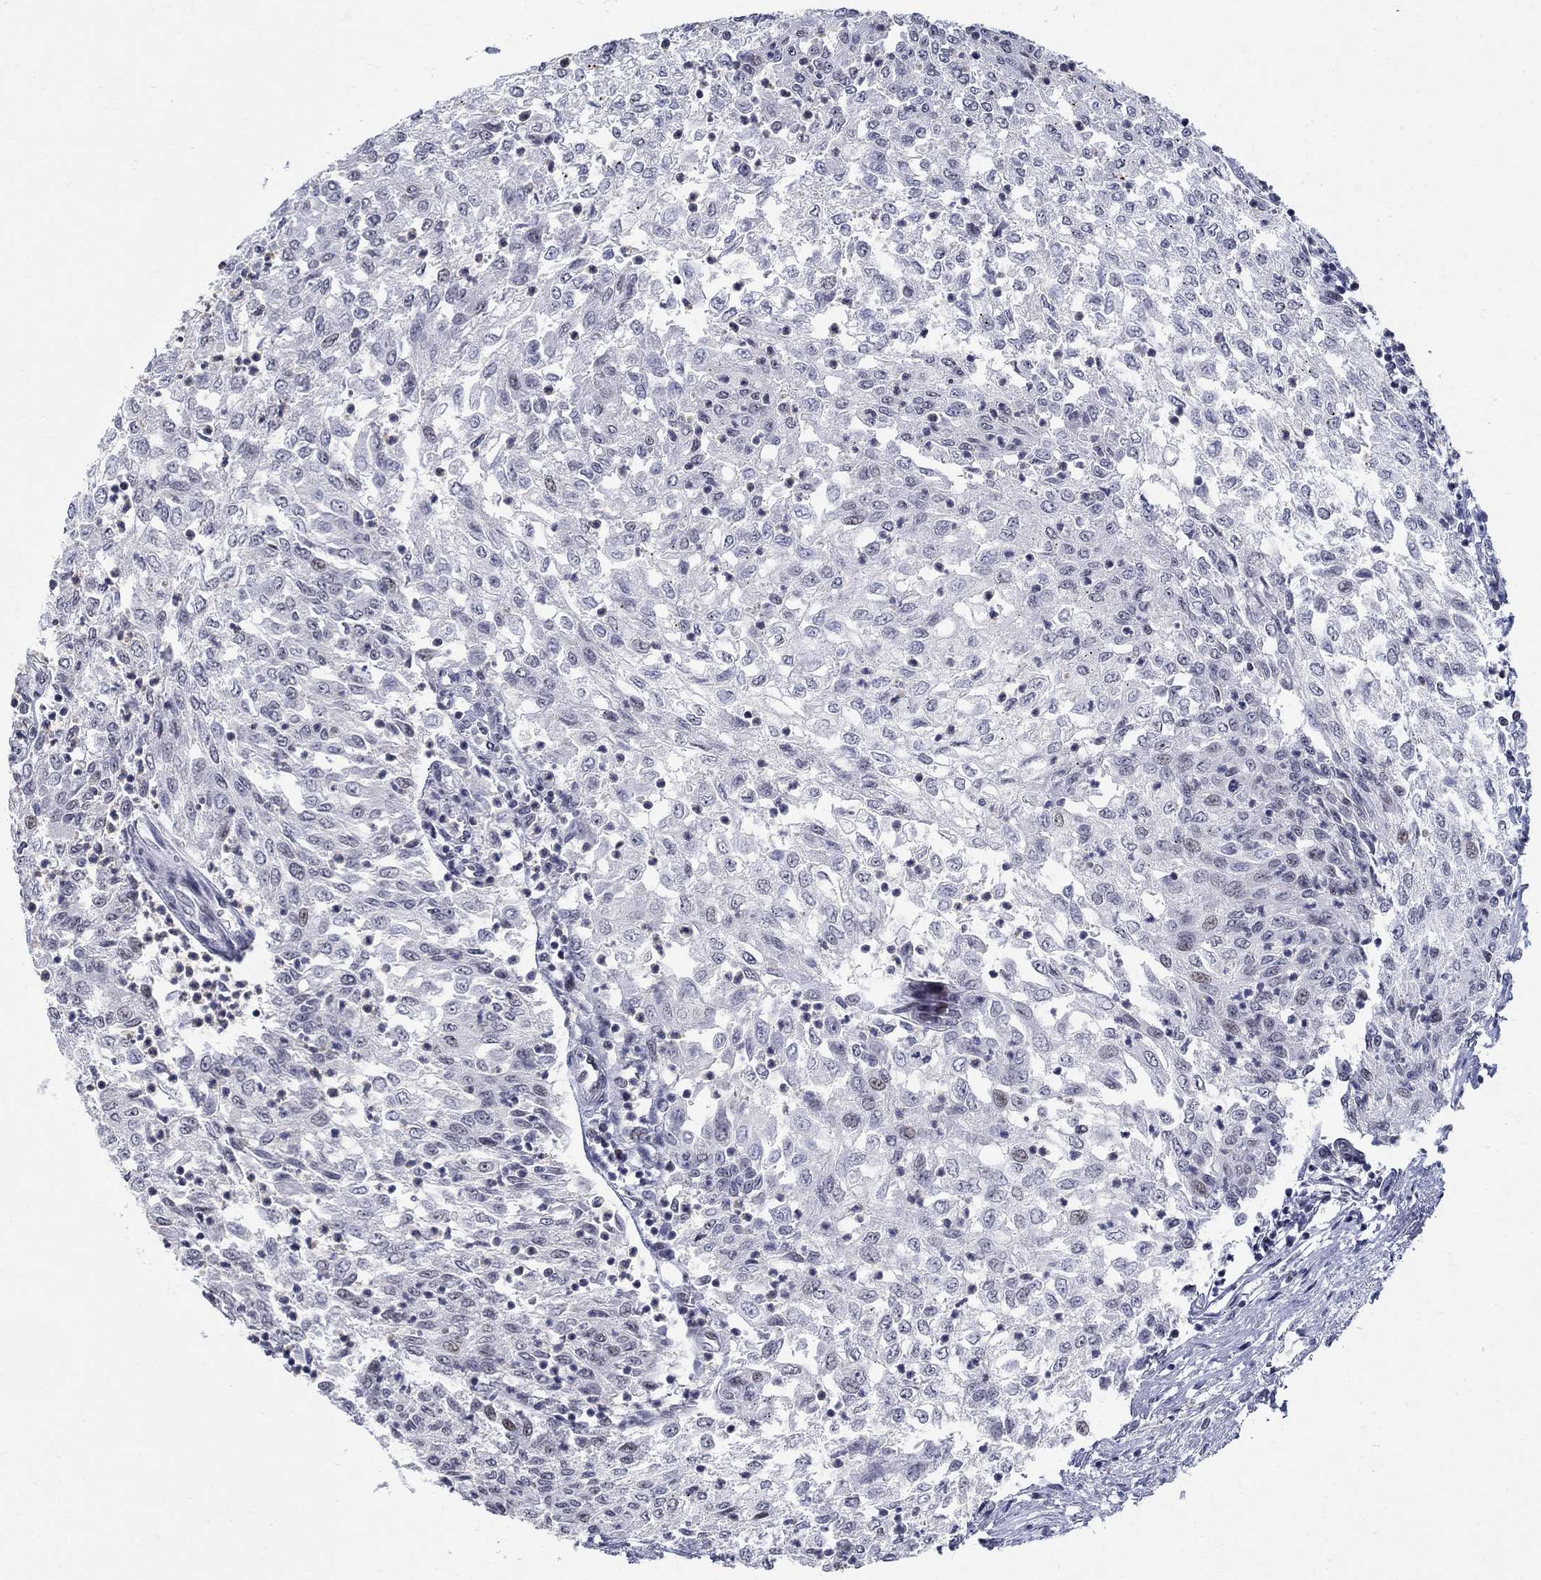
{"staining": {"intensity": "negative", "quantity": "none", "location": "none"}, "tissue": "urothelial cancer", "cell_type": "Tumor cells", "image_type": "cancer", "snomed": [{"axis": "morphology", "description": "Urothelial carcinoma, Low grade"}, {"axis": "topography", "description": "Urinary bladder"}], "caption": "A histopathology image of urothelial cancer stained for a protein reveals no brown staining in tumor cells.", "gene": "BHLHE22", "patient": {"sex": "male", "age": 78}}